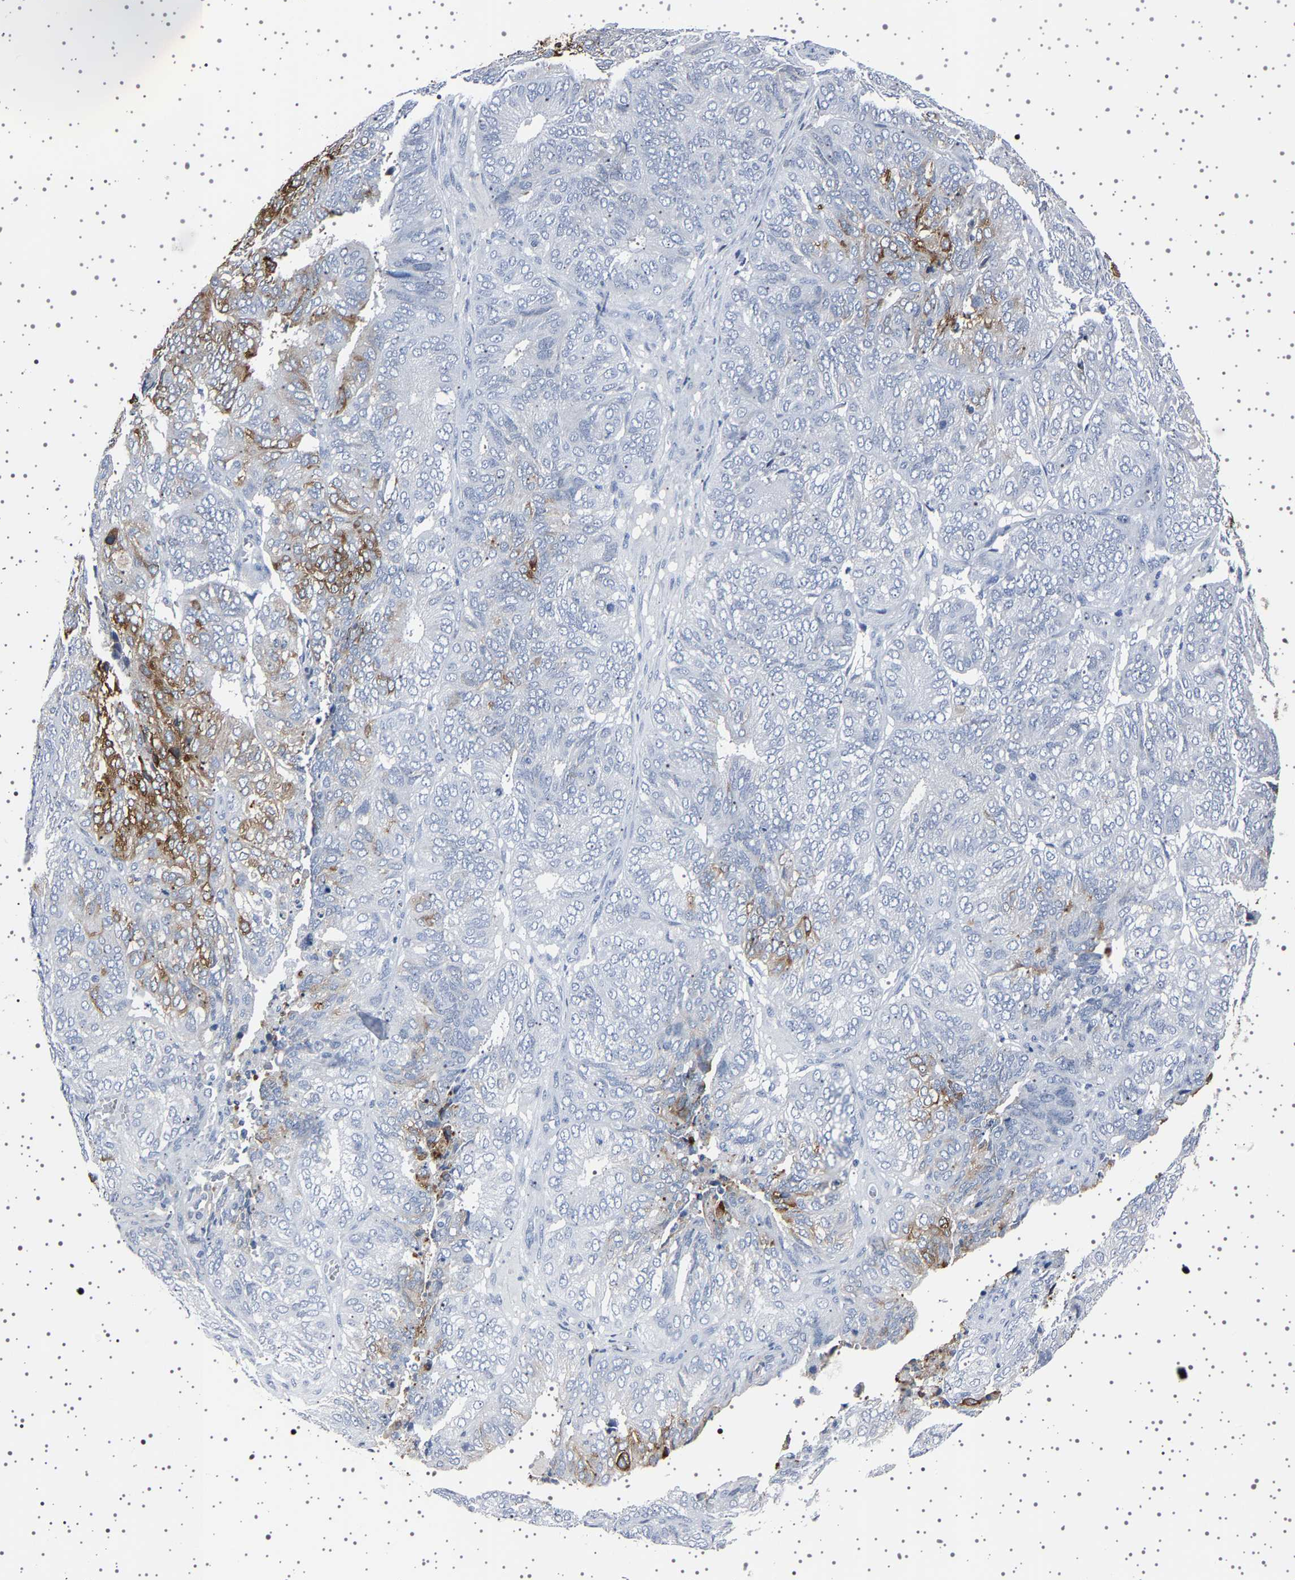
{"staining": {"intensity": "moderate", "quantity": "<25%", "location": "cytoplasmic/membranous"}, "tissue": "endometrial cancer", "cell_type": "Tumor cells", "image_type": "cancer", "snomed": [{"axis": "morphology", "description": "Adenocarcinoma, NOS"}, {"axis": "topography", "description": "Uterus"}], "caption": "The image demonstrates immunohistochemical staining of endometrial adenocarcinoma. There is moderate cytoplasmic/membranous expression is identified in about <25% of tumor cells.", "gene": "TFF3", "patient": {"sex": "female", "age": 60}}